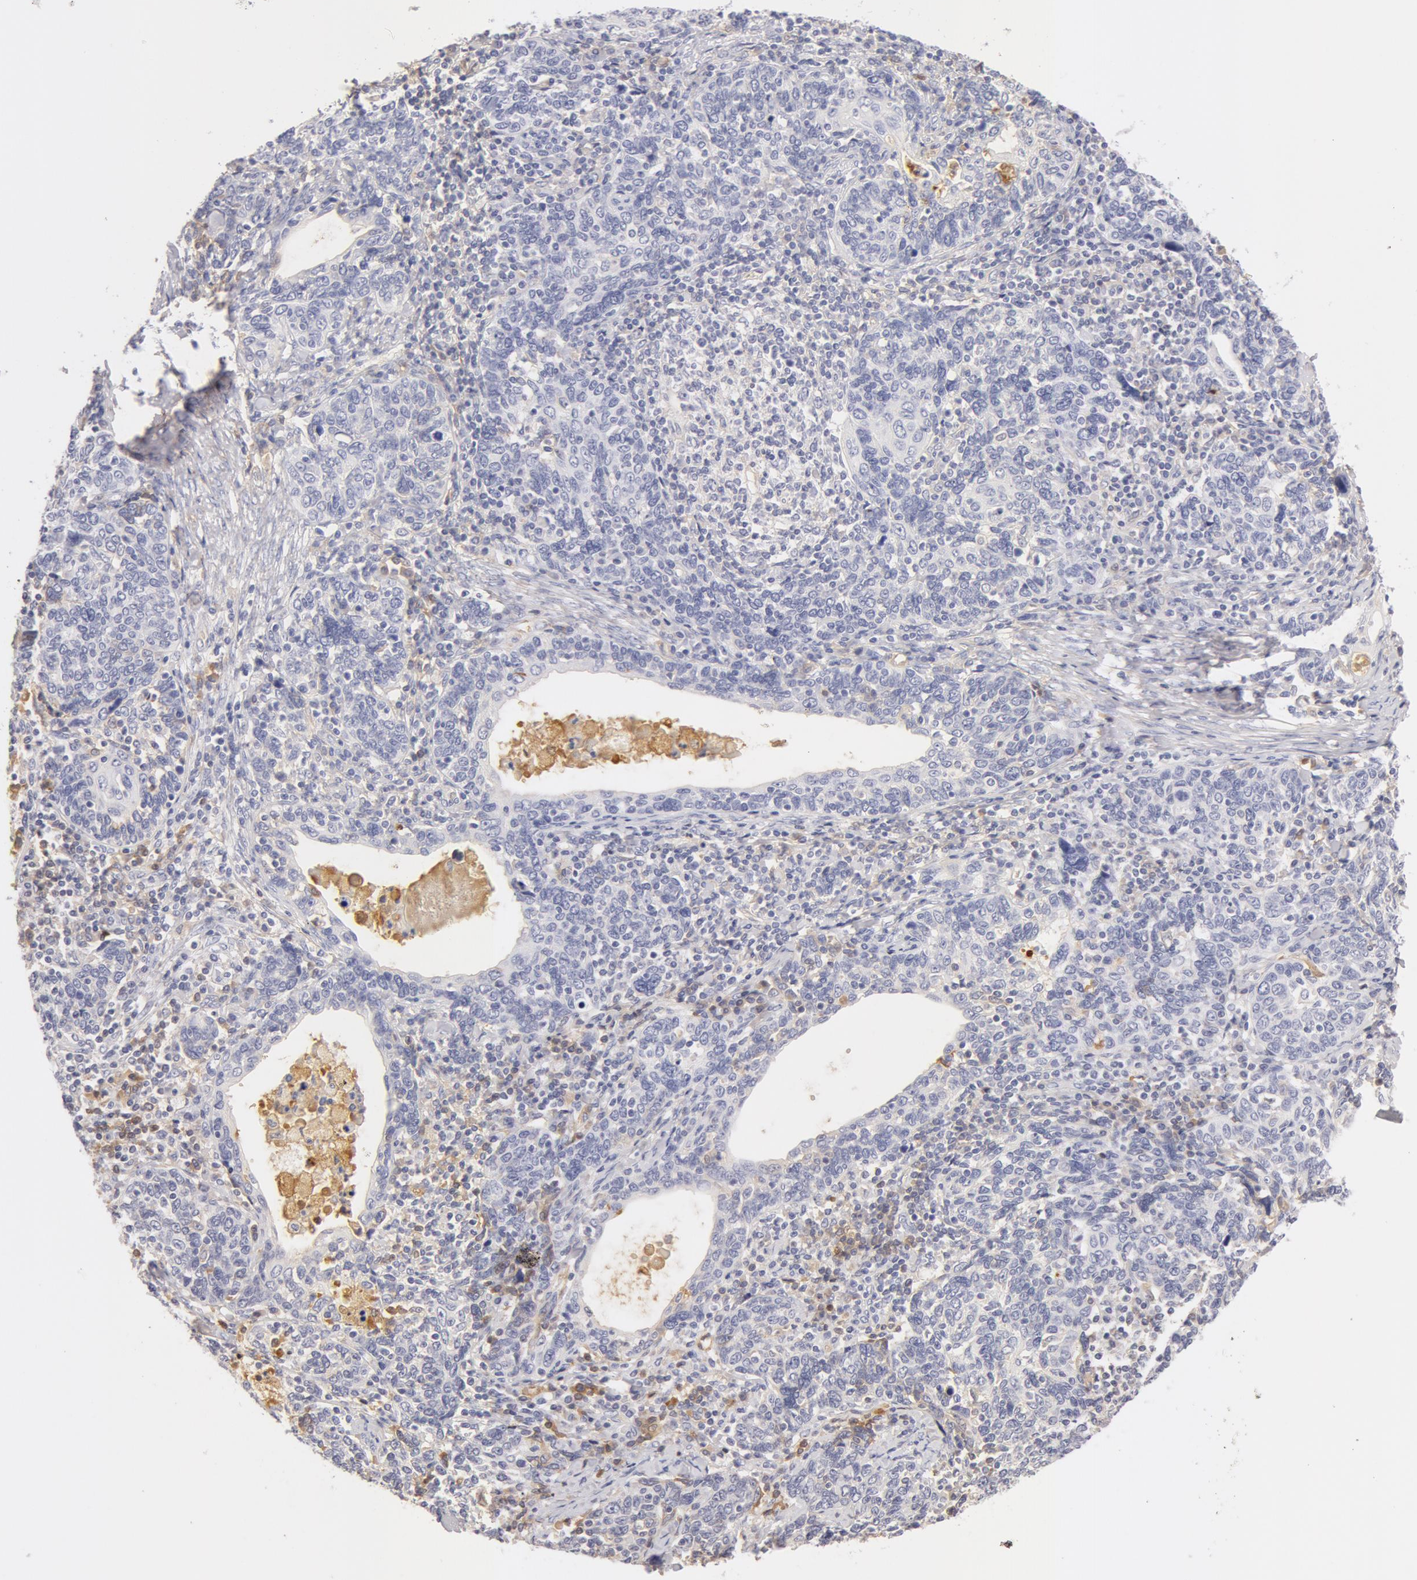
{"staining": {"intensity": "negative", "quantity": "none", "location": "none"}, "tissue": "cervical cancer", "cell_type": "Tumor cells", "image_type": "cancer", "snomed": [{"axis": "morphology", "description": "Squamous cell carcinoma, NOS"}, {"axis": "topography", "description": "Cervix"}], "caption": "This is an immunohistochemistry (IHC) photomicrograph of human squamous cell carcinoma (cervical). There is no staining in tumor cells.", "gene": "AHSG", "patient": {"sex": "female", "age": 41}}